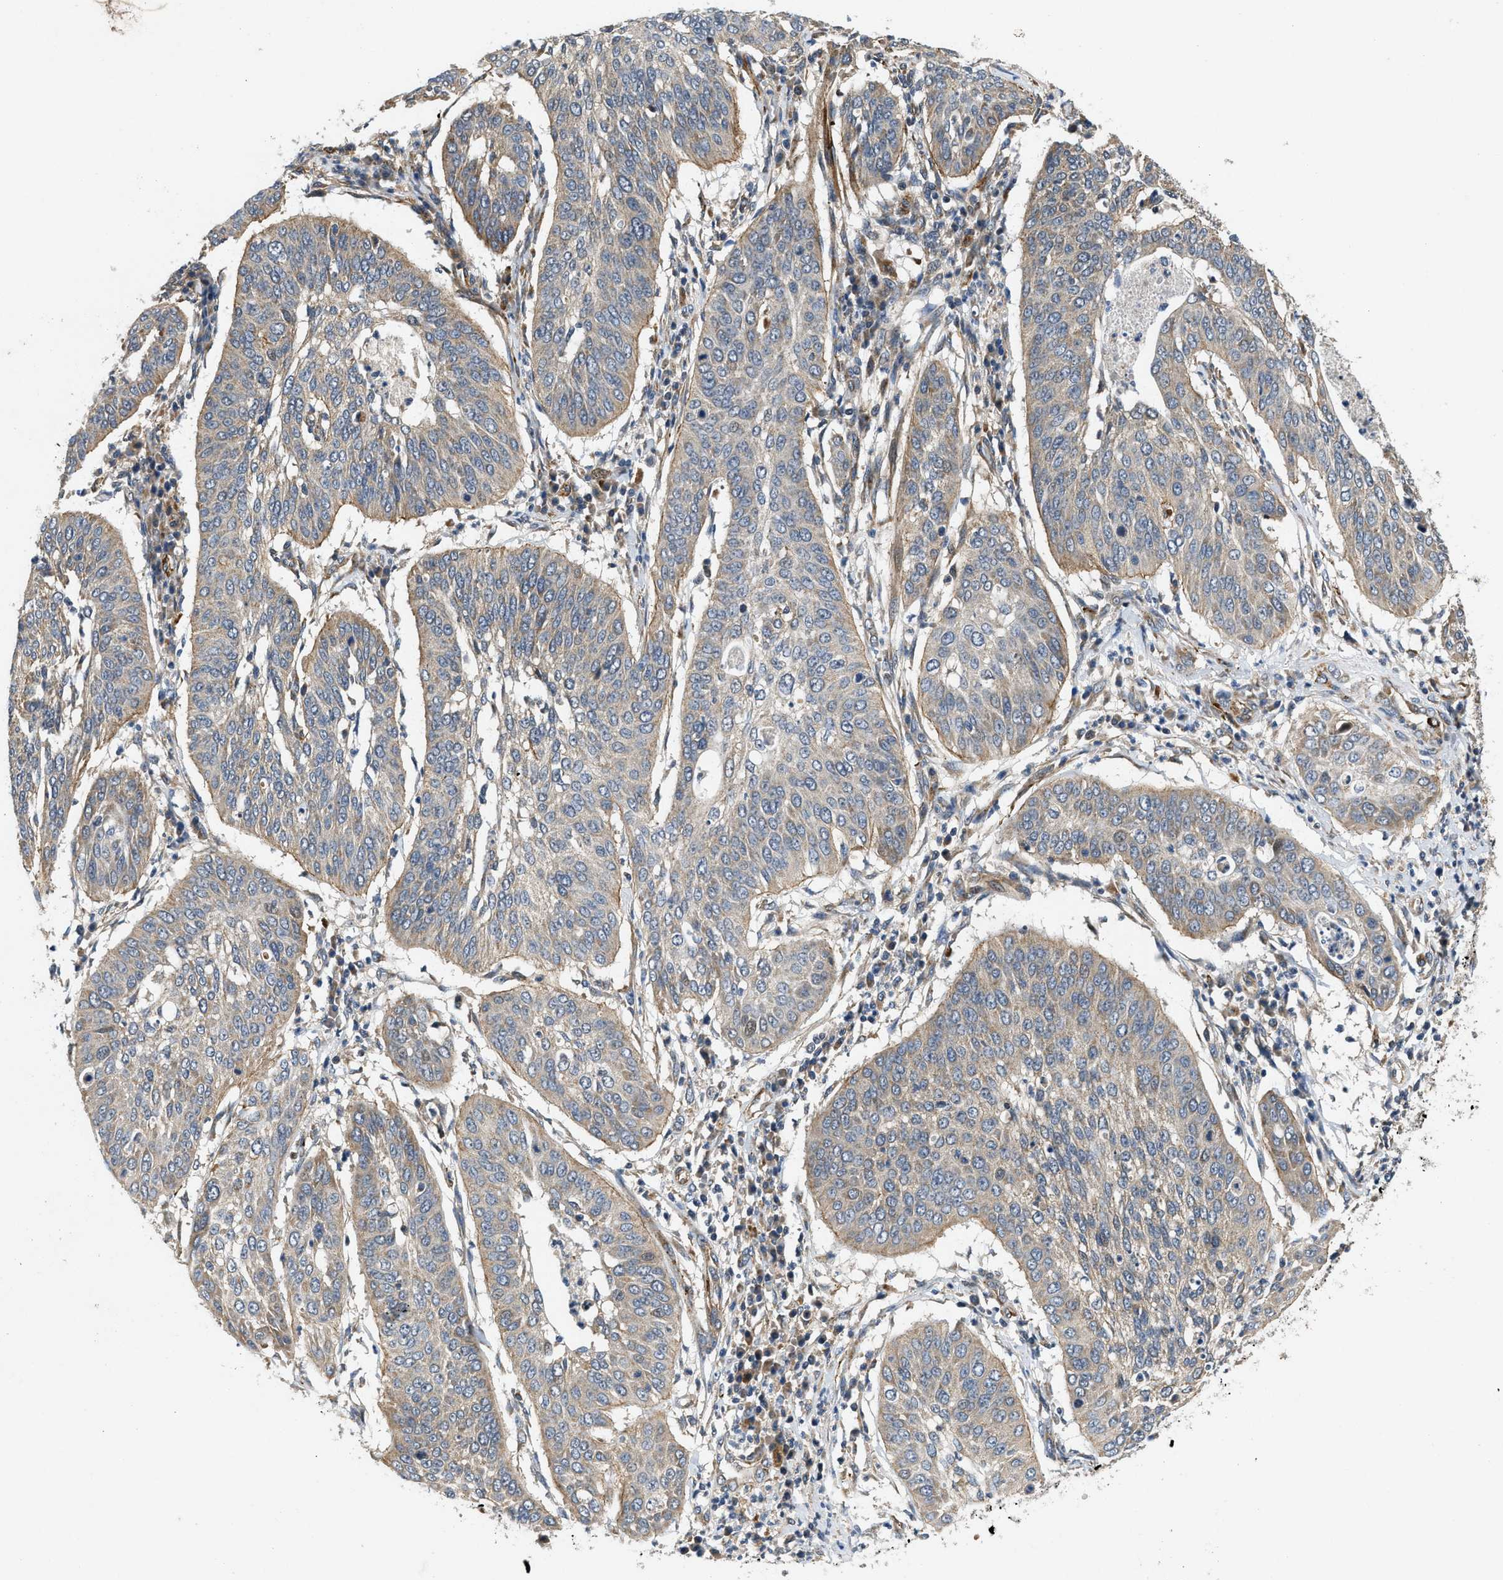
{"staining": {"intensity": "weak", "quantity": ">75%", "location": "cytoplasmic/membranous"}, "tissue": "cervical cancer", "cell_type": "Tumor cells", "image_type": "cancer", "snomed": [{"axis": "morphology", "description": "Normal tissue, NOS"}, {"axis": "morphology", "description": "Squamous cell carcinoma, NOS"}, {"axis": "topography", "description": "Cervix"}], "caption": "Weak cytoplasmic/membranous positivity is present in approximately >75% of tumor cells in cervical cancer (squamous cell carcinoma).", "gene": "ZNF599", "patient": {"sex": "female", "age": 39}}